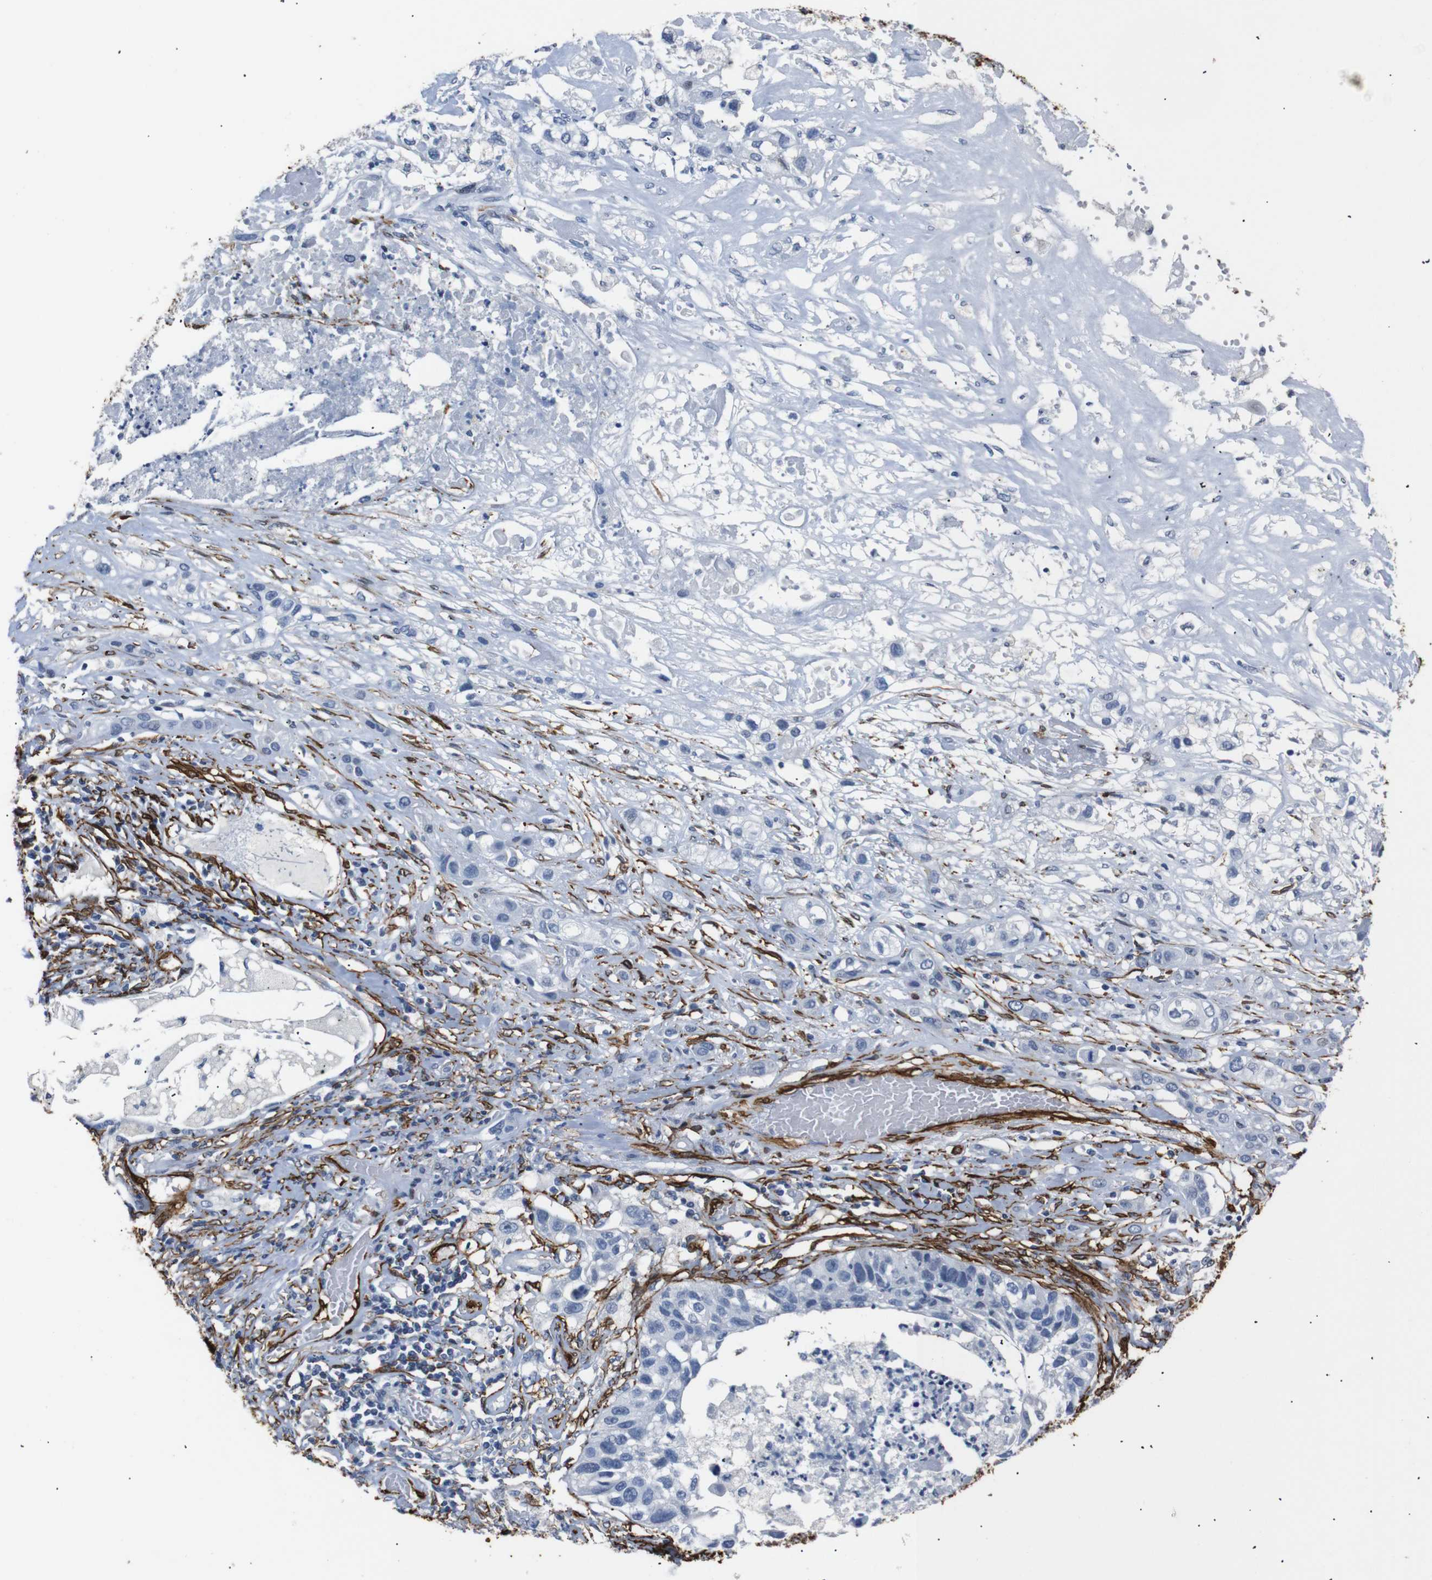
{"staining": {"intensity": "negative", "quantity": "none", "location": "none"}, "tissue": "lung cancer", "cell_type": "Tumor cells", "image_type": "cancer", "snomed": [{"axis": "morphology", "description": "Squamous cell carcinoma, NOS"}, {"axis": "topography", "description": "Lung"}], "caption": "Immunohistochemistry of human lung cancer exhibits no positivity in tumor cells. (DAB IHC with hematoxylin counter stain).", "gene": "ACTA2", "patient": {"sex": "male", "age": 71}}